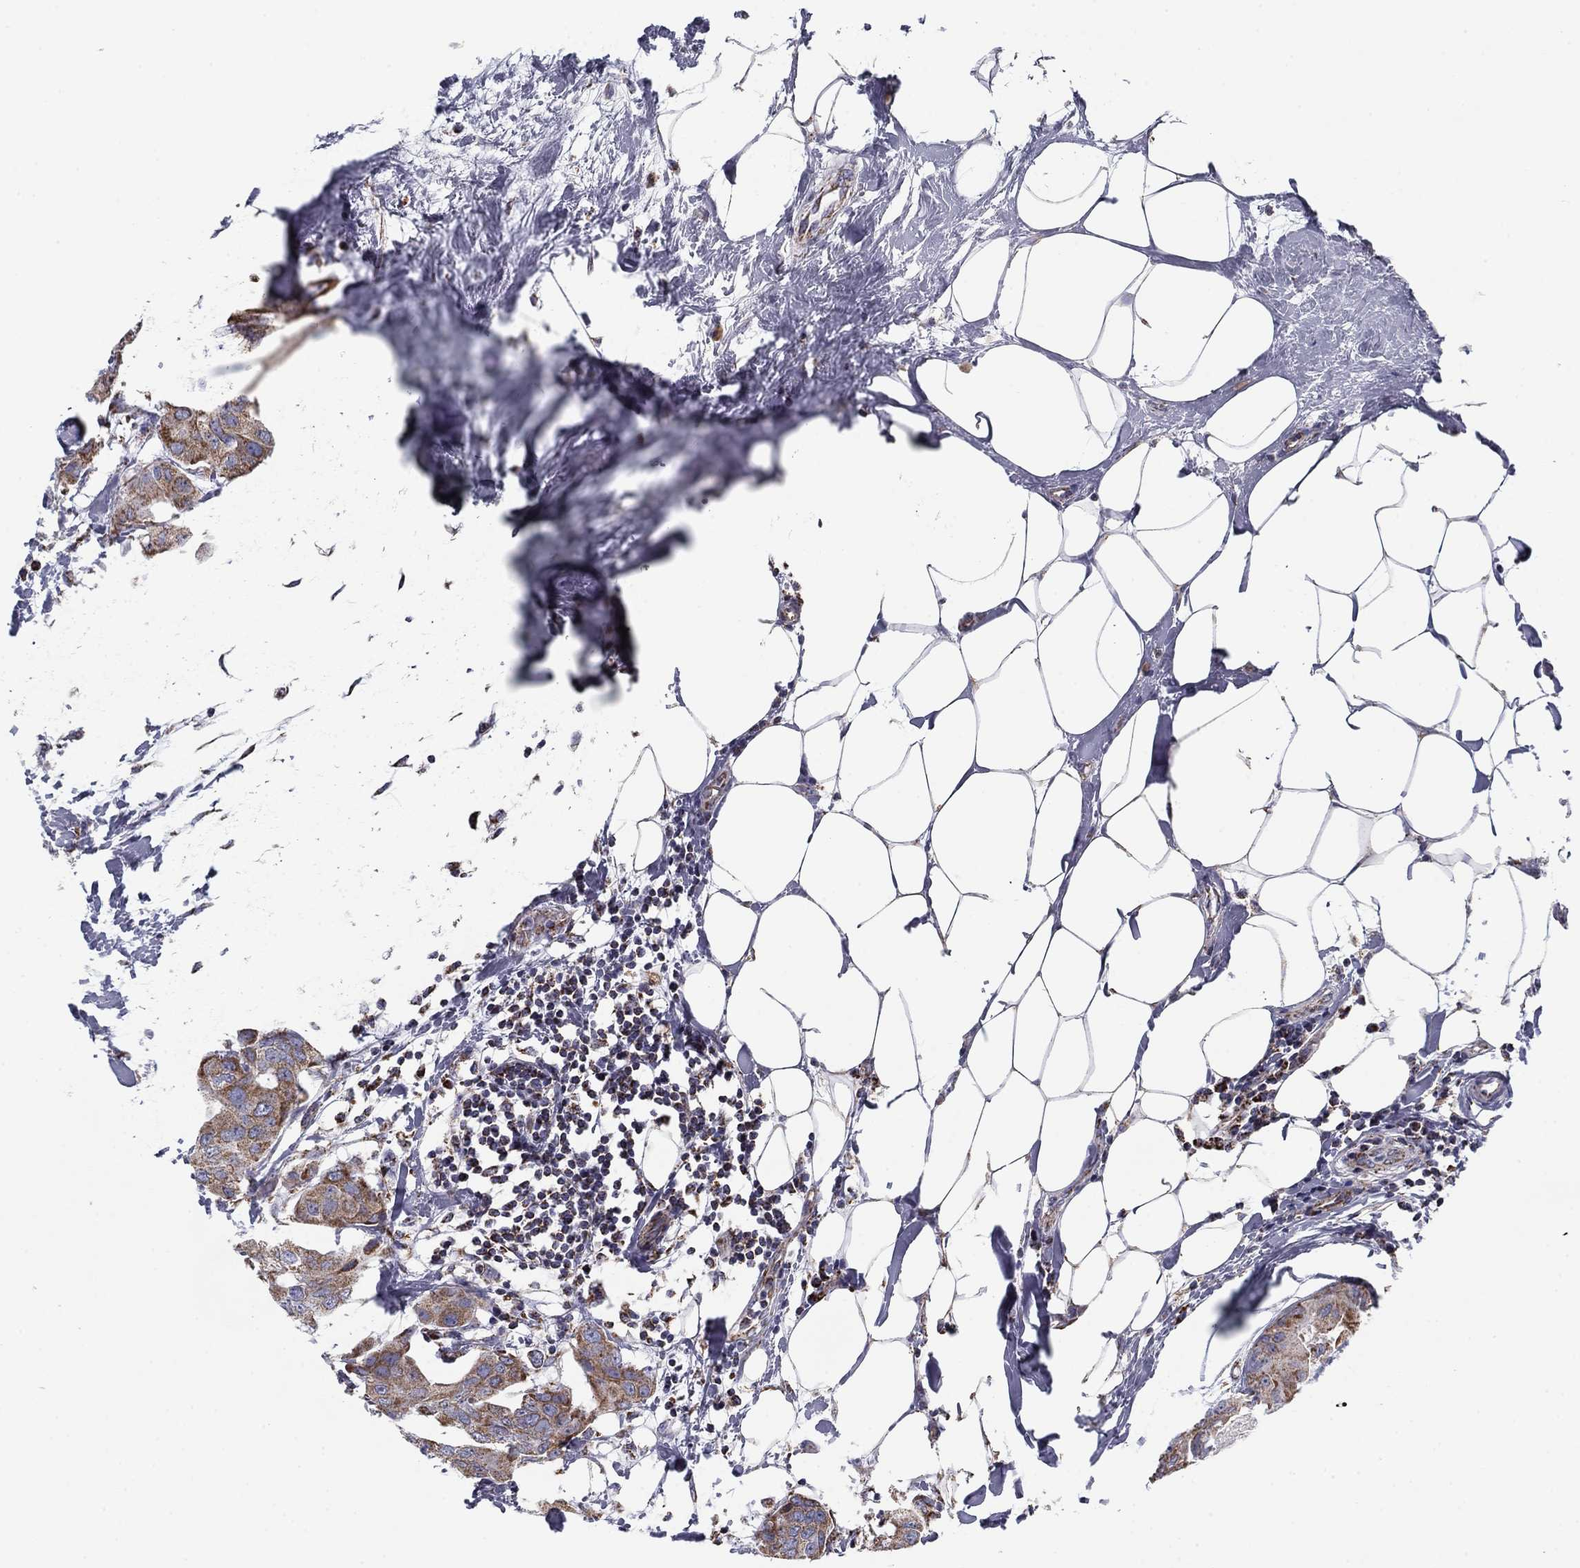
{"staining": {"intensity": "moderate", "quantity": "25%-75%", "location": "cytoplasmic/membranous"}, "tissue": "breast cancer", "cell_type": "Tumor cells", "image_type": "cancer", "snomed": [{"axis": "morphology", "description": "Normal tissue, NOS"}, {"axis": "morphology", "description": "Duct carcinoma"}, {"axis": "topography", "description": "Breast"}], "caption": "Intraductal carcinoma (breast) stained with a protein marker reveals moderate staining in tumor cells.", "gene": "NDUFV1", "patient": {"sex": "female", "age": 40}}